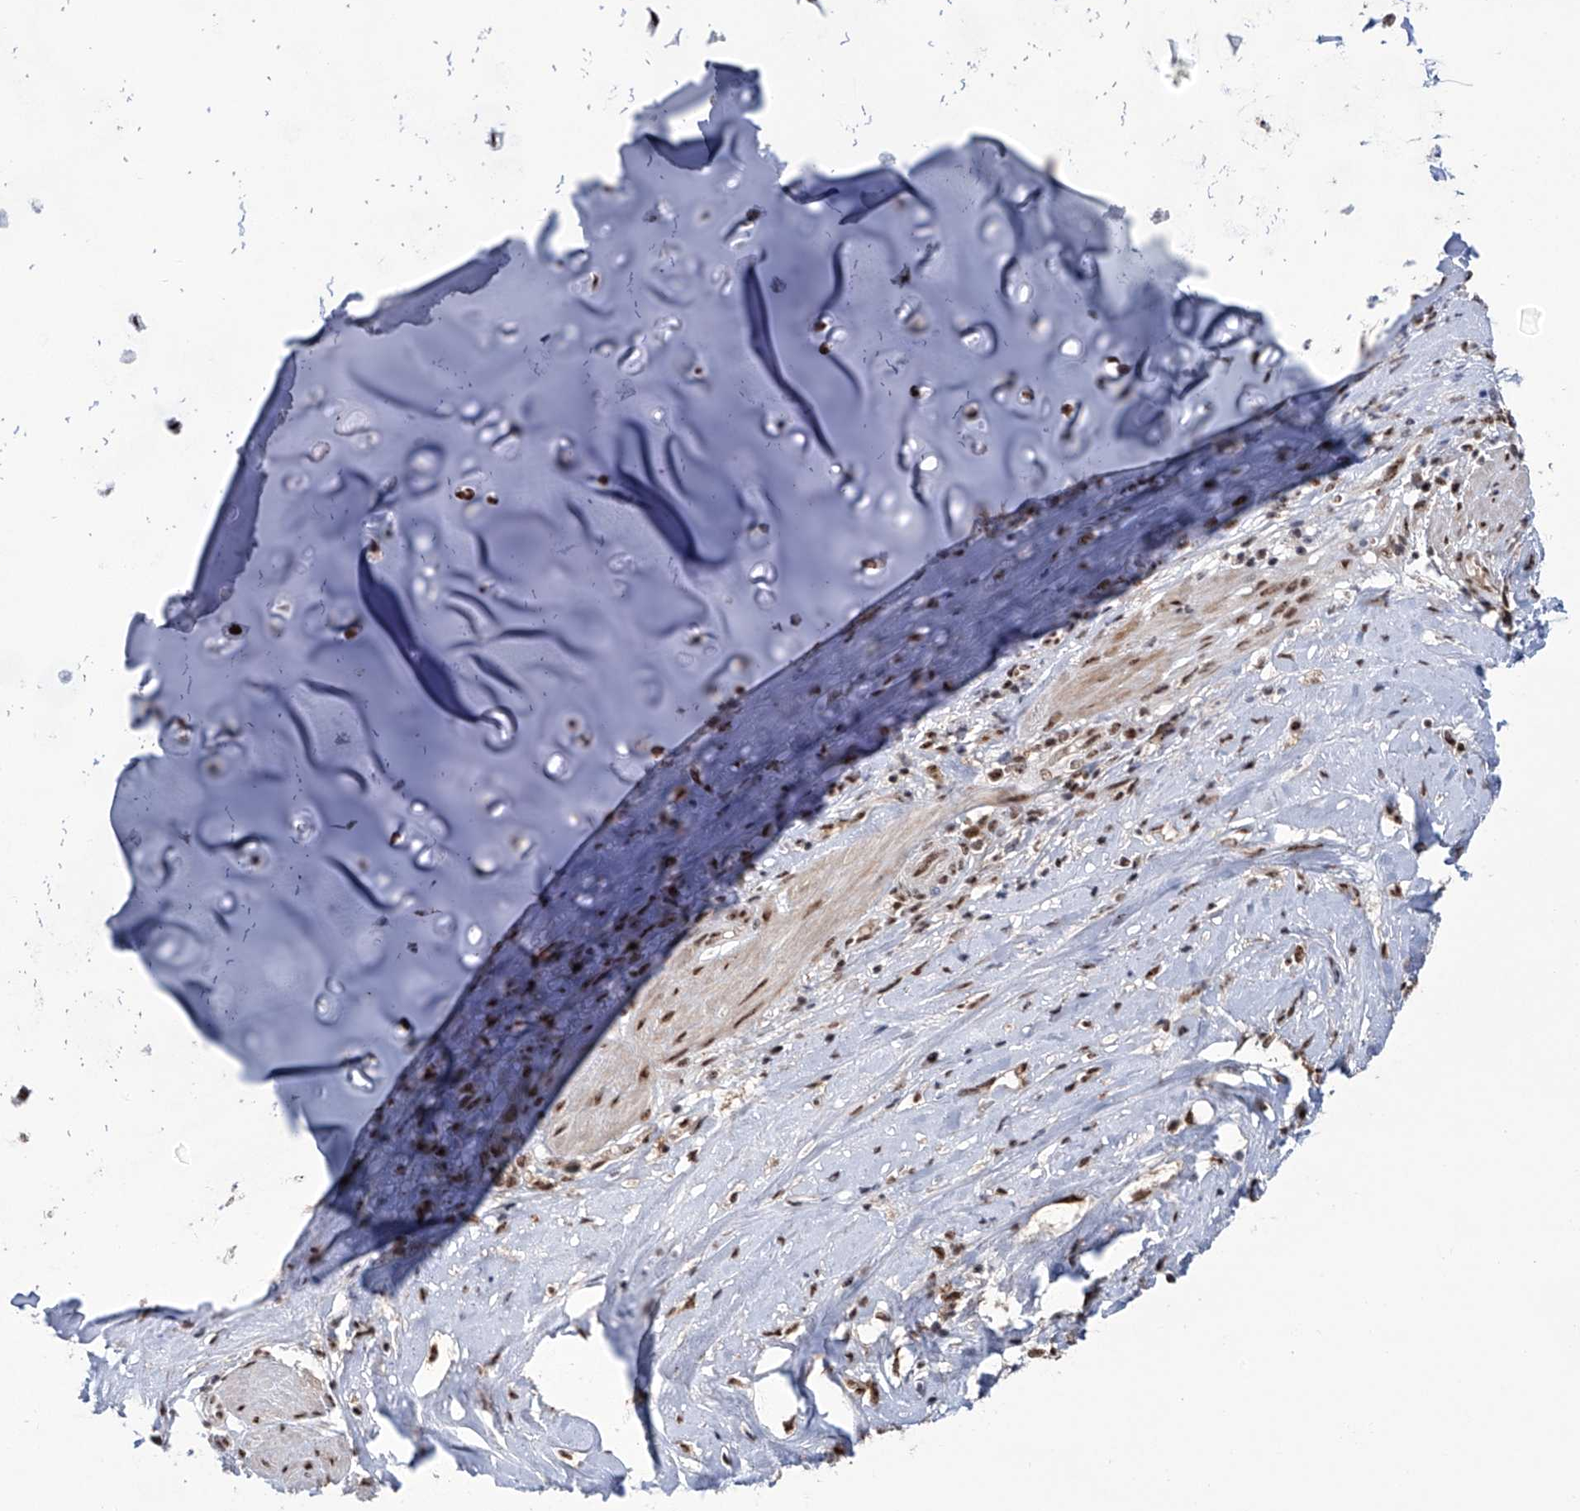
{"staining": {"intensity": "moderate", "quantity": ">75%", "location": "nuclear"}, "tissue": "adipose tissue", "cell_type": "Adipocytes", "image_type": "normal", "snomed": [{"axis": "morphology", "description": "Normal tissue, NOS"}, {"axis": "morphology", "description": "Basal cell carcinoma"}, {"axis": "topography", "description": "Cartilage tissue"}, {"axis": "topography", "description": "Nasopharynx"}, {"axis": "topography", "description": "Oral tissue"}], "caption": "Immunohistochemistry (IHC) image of normal human adipose tissue stained for a protein (brown), which demonstrates medium levels of moderate nuclear positivity in approximately >75% of adipocytes.", "gene": "FBXL4", "patient": {"sex": "female", "age": 77}}